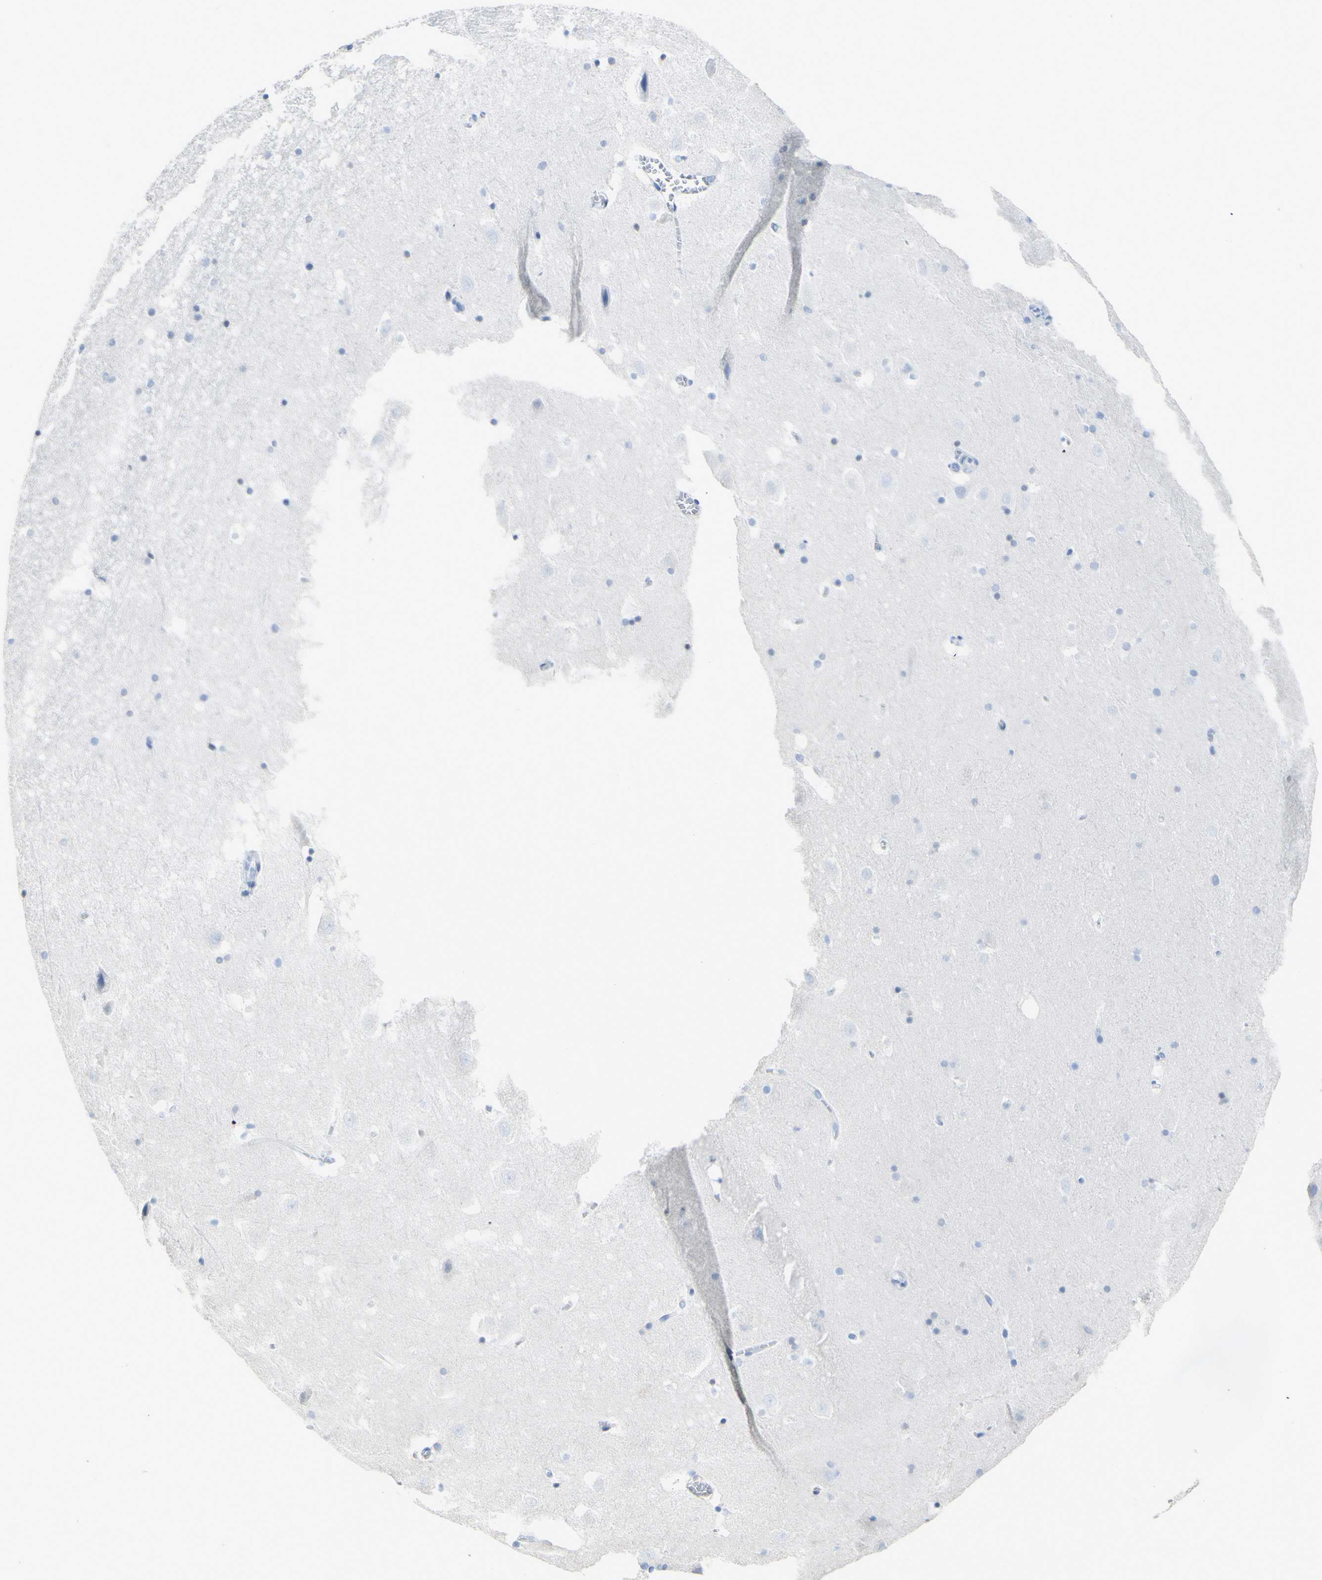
{"staining": {"intensity": "negative", "quantity": "none", "location": "none"}, "tissue": "hippocampus", "cell_type": "Glial cells", "image_type": "normal", "snomed": [{"axis": "morphology", "description": "Normal tissue, NOS"}, {"axis": "topography", "description": "Hippocampus"}], "caption": "Hippocampus was stained to show a protein in brown. There is no significant staining in glial cells. Brightfield microscopy of immunohistochemistry stained with DAB (brown) and hematoxylin (blue), captured at high magnification.", "gene": "DSC2", "patient": {"sex": "male", "age": 45}}